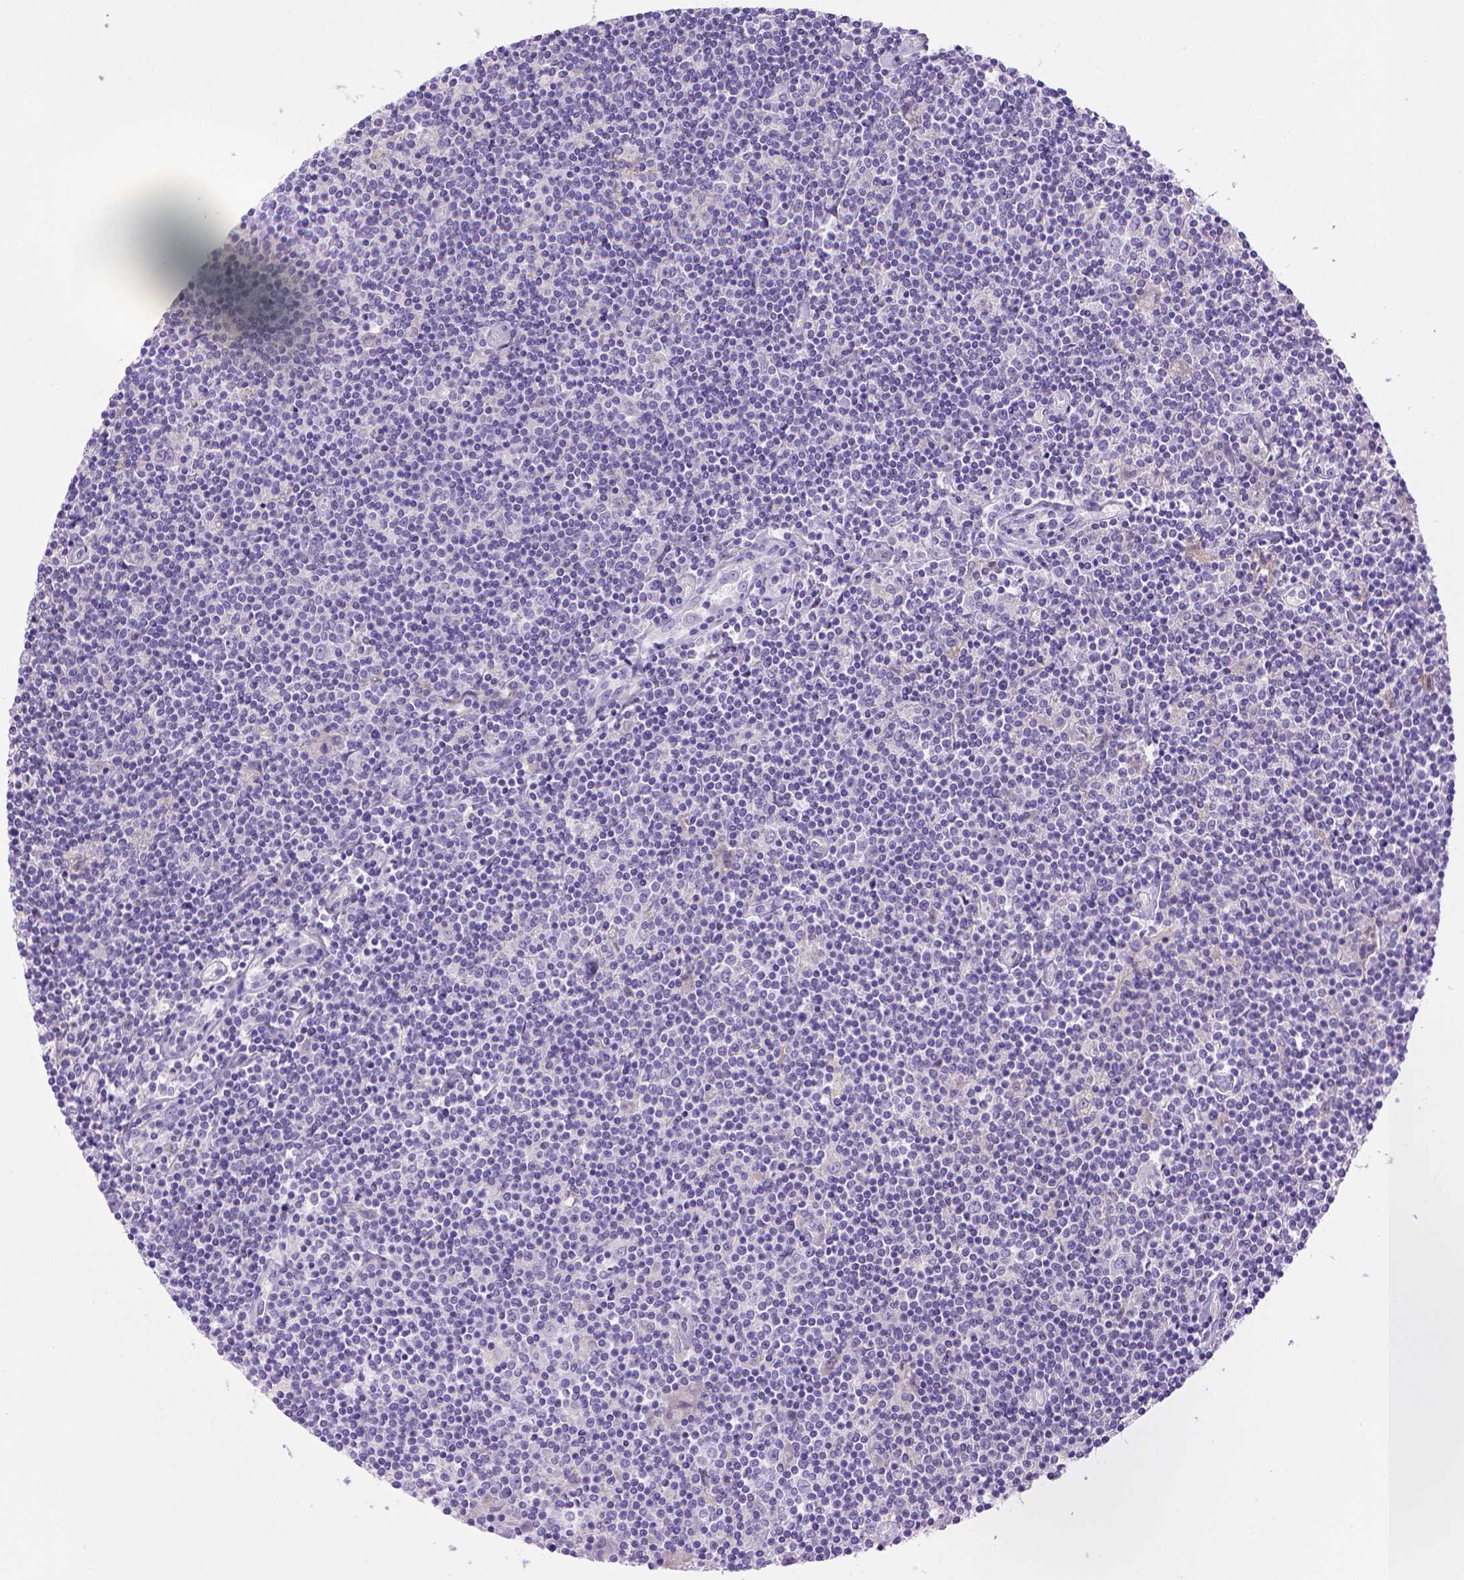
{"staining": {"intensity": "negative", "quantity": "none", "location": "none"}, "tissue": "lymphoma", "cell_type": "Tumor cells", "image_type": "cancer", "snomed": [{"axis": "morphology", "description": "Hodgkin's disease, NOS"}, {"axis": "topography", "description": "Lymph node"}], "caption": "DAB immunohistochemical staining of human lymphoma displays no significant positivity in tumor cells.", "gene": "BAAT", "patient": {"sex": "male", "age": 40}}